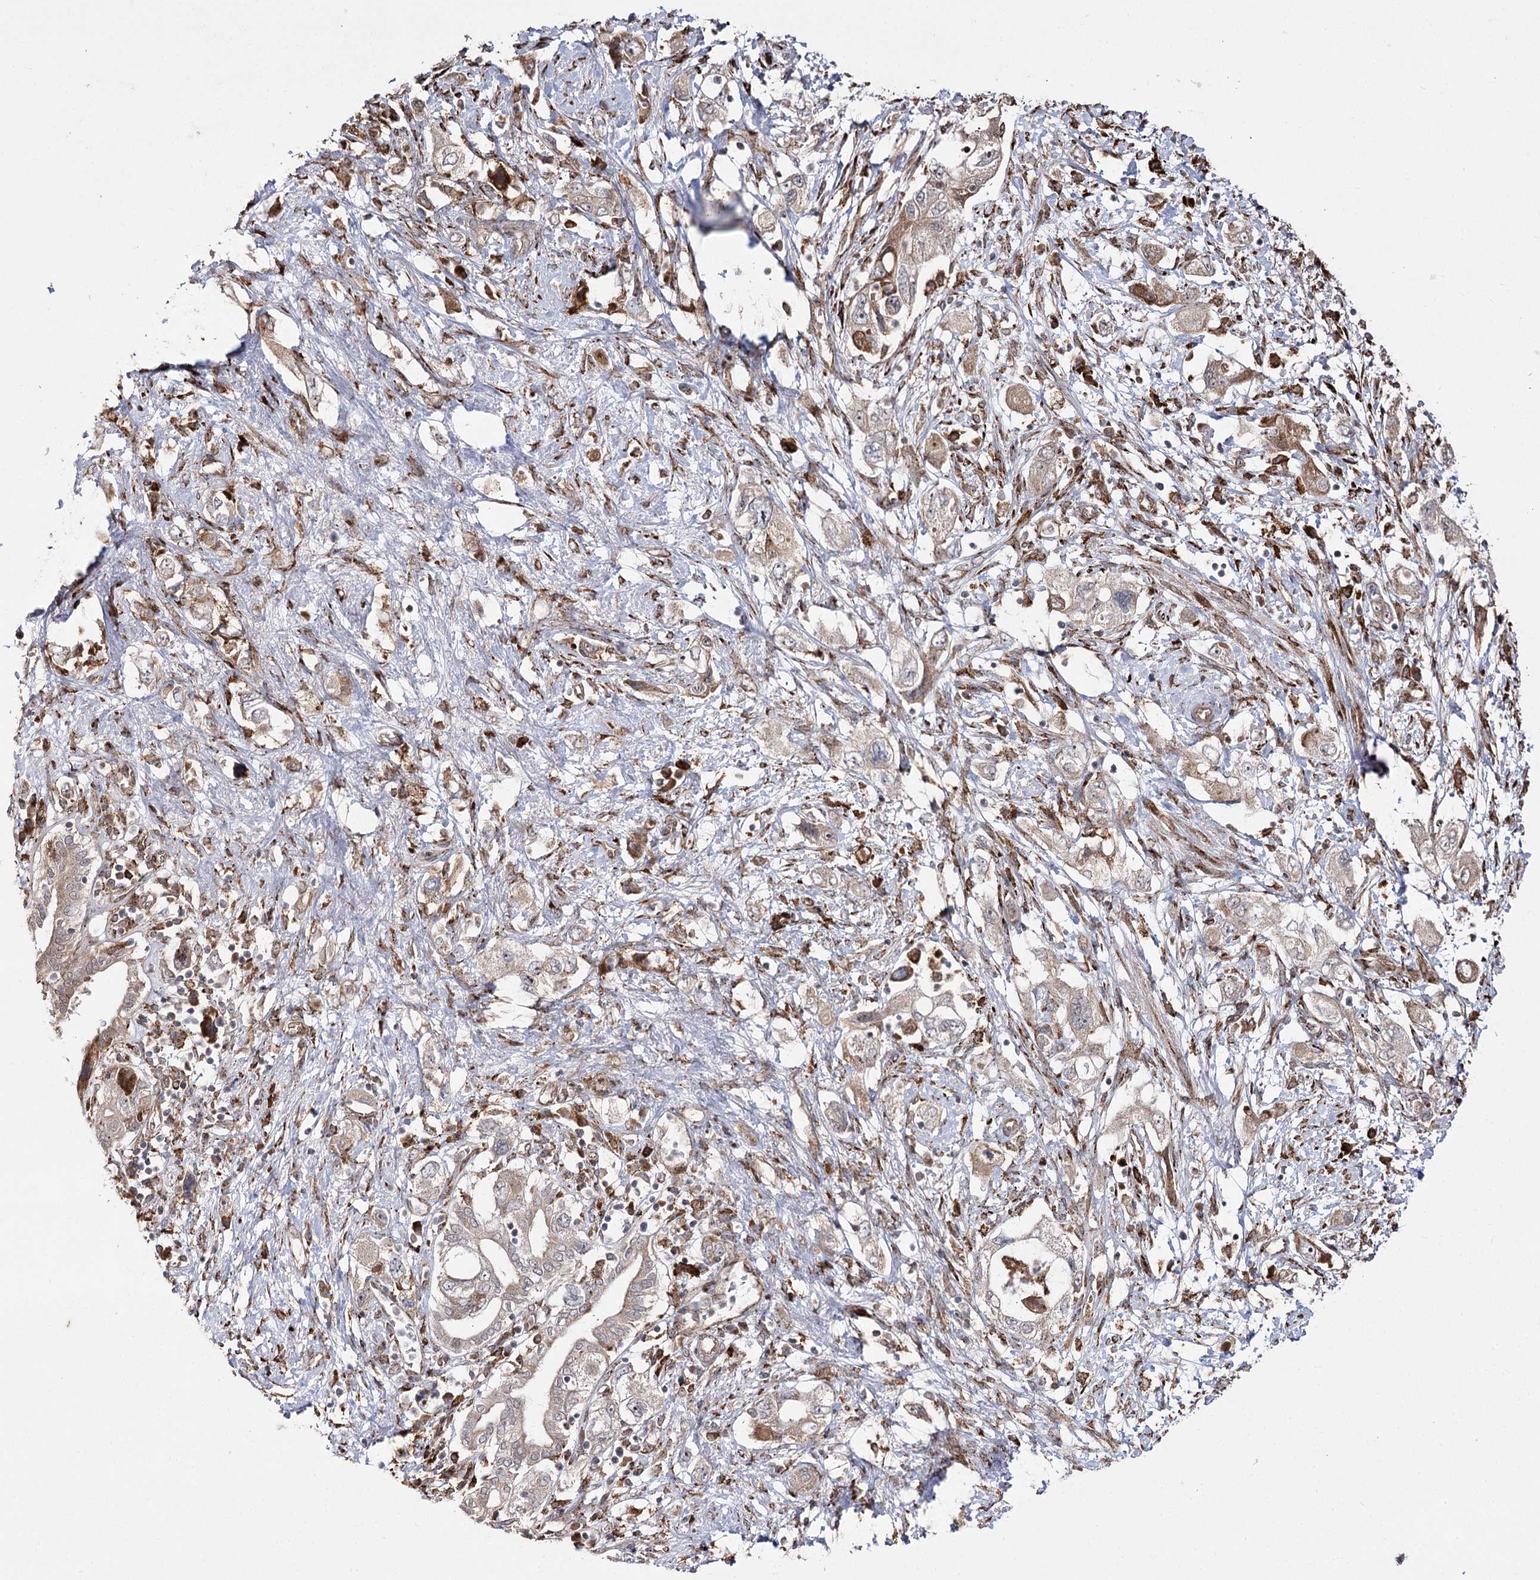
{"staining": {"intensity": "weak", "quantity": ">75%", "location": "cytoplasmic/membranous"}, "tissue": "pancreatic cancer", "cell_type": "Tumor cells", "image_type": "cancer", "snomed": [{"axis": "morphology", "description": "Adenocarcinoma, NOS"}, {"axis": "topography", "description": "Pancreas"}], "caption": "The micrograph reveals a brown stain indicating the presence of a protein in the cytoplasmic/membranous of tumor cells in adenocarcinoma (pancreatic).", "gene": "FANCL", "patient": {"sex": "female", "age": 73}}